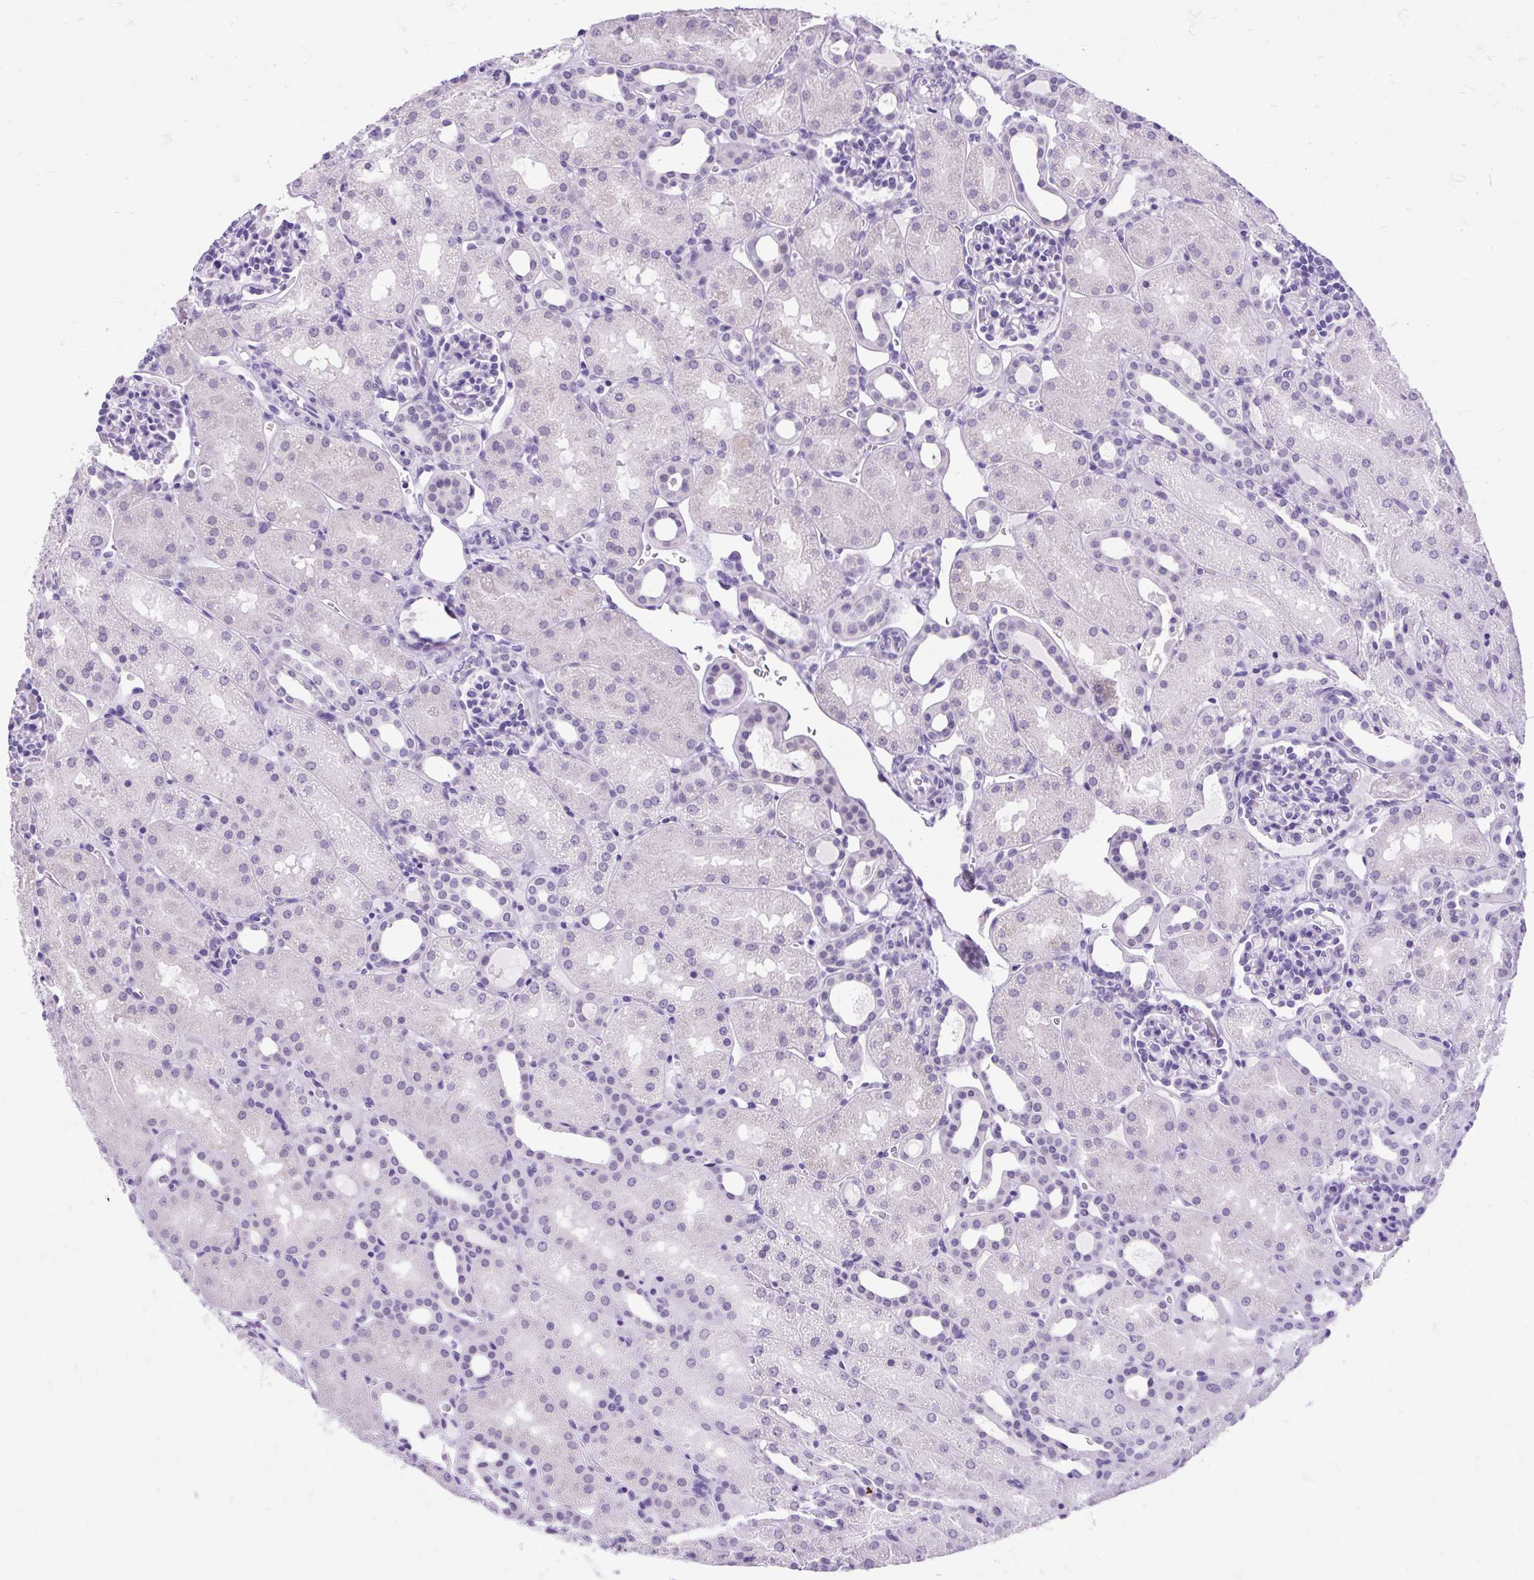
{"staining": {"intensity": "negative", "quantity": "none", "location": "none"}, "tissue": "kidney", "cell_type": "Cells in glomeruli", "image_type": "normal", "snomed": [{"axis": "morphology", "description": "Normal tissue, NOS"}, {"axis": "topography", "description": "Kidney"}], "caption": "This is a micrograph of immunohistochemistry staining of benign kidney, which shows no expression in cells in glomeruli.", "gene": "SCGB1A1", "patient": {"sex": "male", "age": 2}}